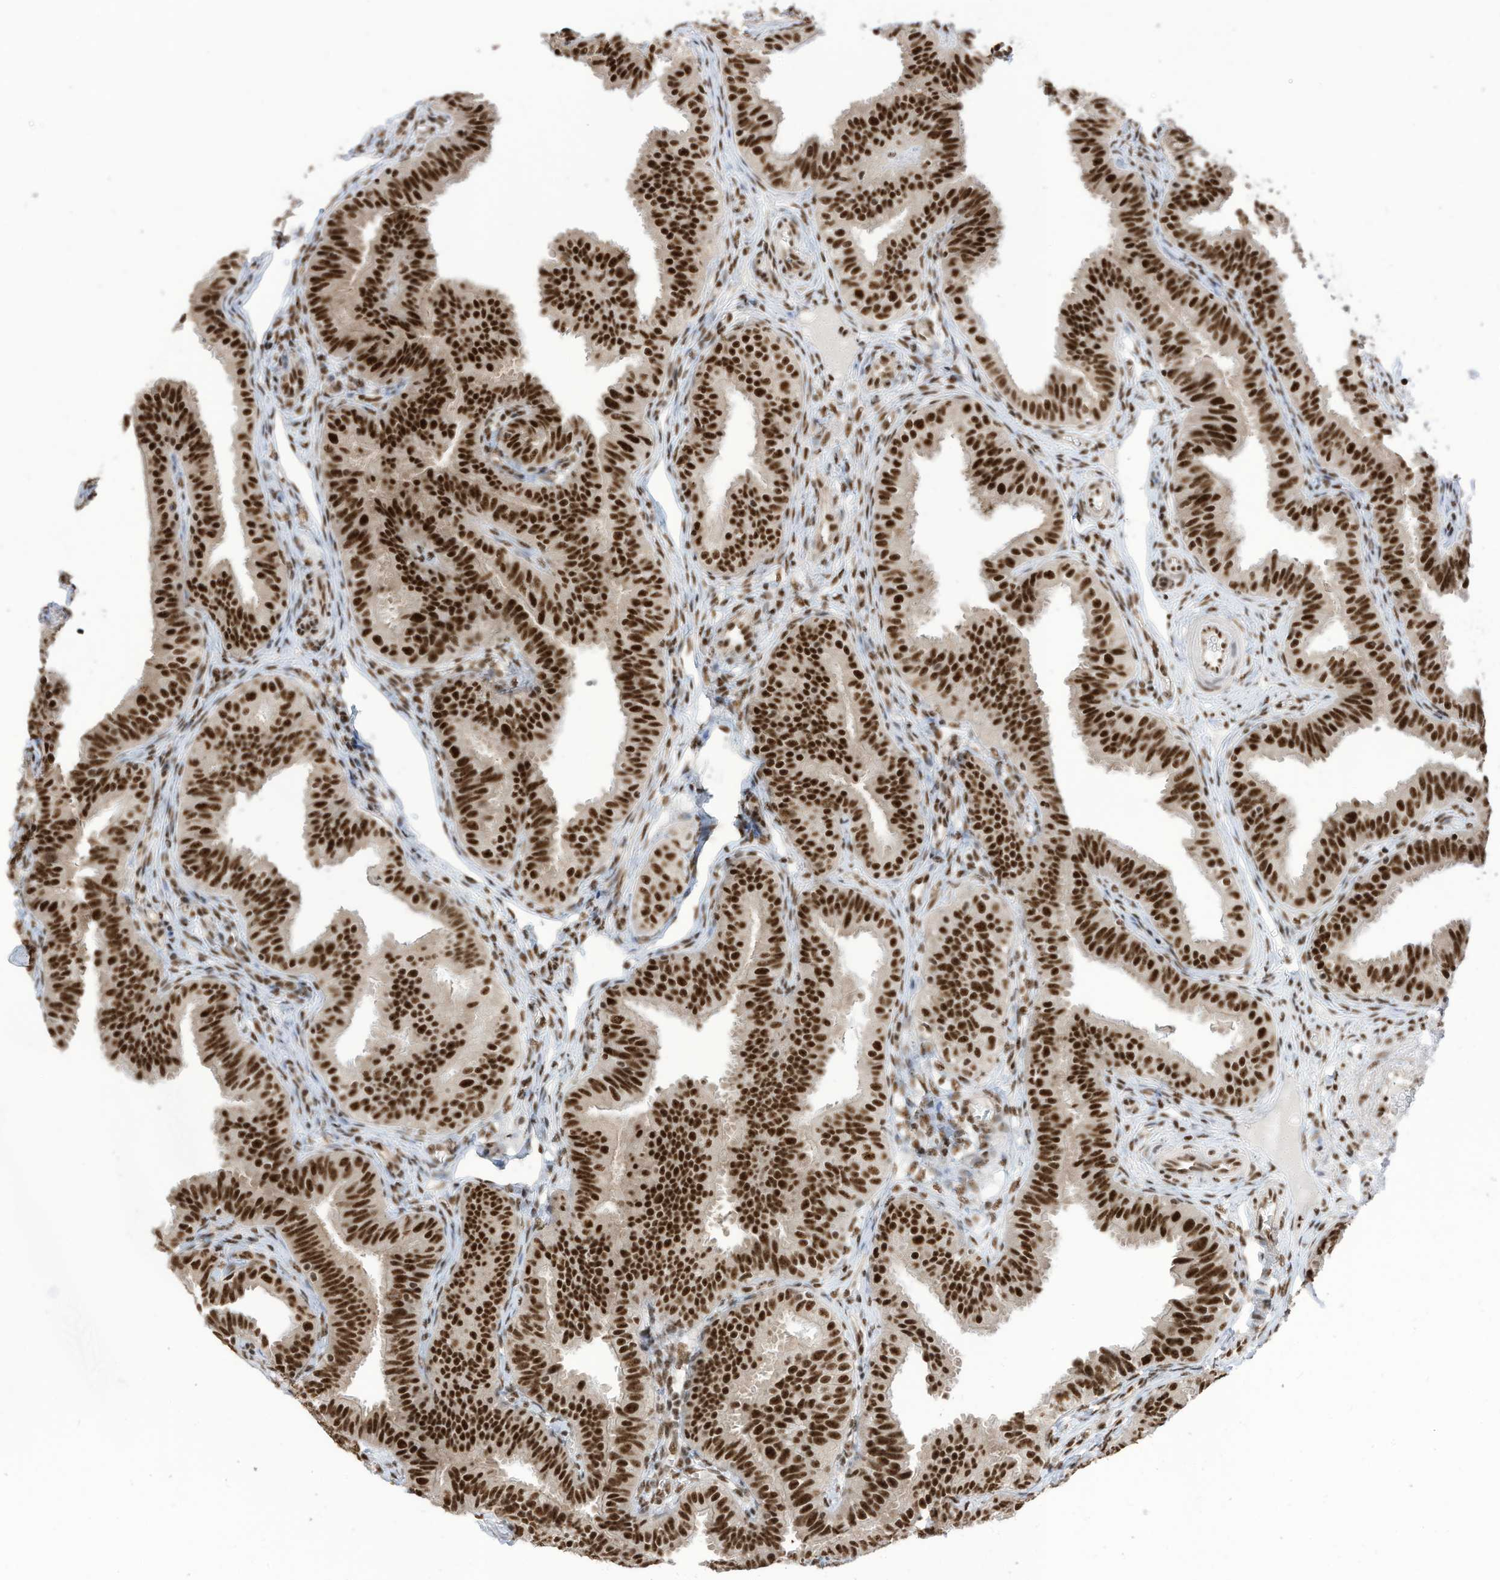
{"staining": {"intensity": "strong", "quantity": ">75%", "location": "nuclear"}, "tissue": "fallopian tube", "cell_type": "Glandular cells", "image_type": "normal", "snomed": [{"axis": "morphology", "description": "Normal tissue, NOS"}, {"axis": "topography", "description": "Fallopian tube"}], "caption": "Protein expression analysis of benign human fallopian tube reveals strong nuclear positivity in approximately >75% of glandular cells.", "gene": "SF3A3", "patient": {"sex": "female", "age": 35}}